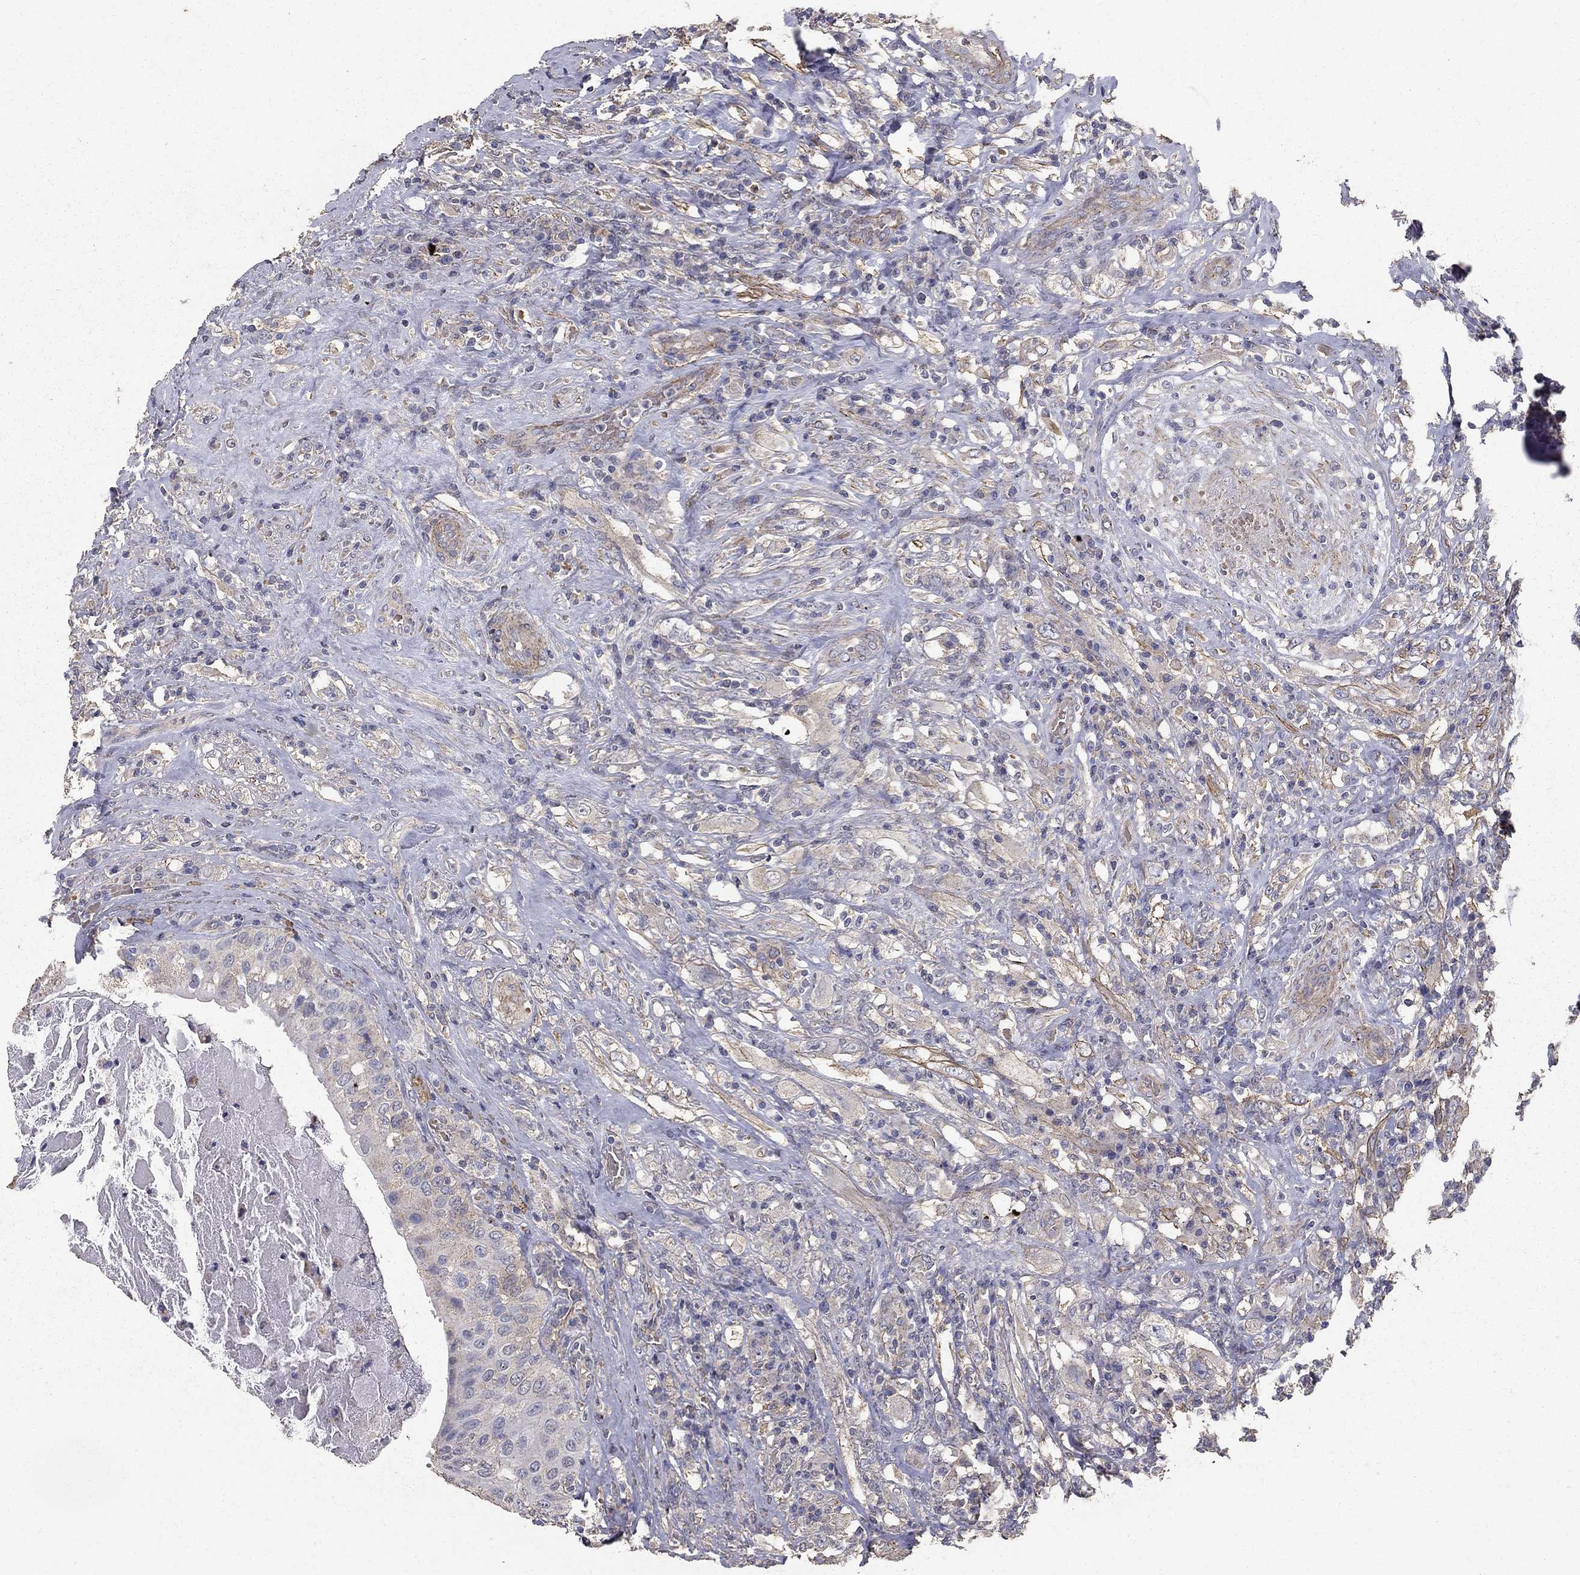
{"staining": {"intensity": "moderate", "quantity": "25%-75%", "location": "cytoplasmic/membranous"}, "tissue": "testis cancer", "cell_type": "Tumor cells", "image_type": "cancer", "snomed": [{"axis": "morphology", "description": "Necrosis, NOS"}, {"axis": "morphology", "description": "Carcinoma, Embryonal, NOS"}, {"axis": "topography", "description": "Testis"}], "caption": "Immunohistochemical staining of testis embryonal carcinoma displays moderate cytoplasmic/membranous protein expression in about 25%-75% of tumor cells. The staining was performed using DAB, with brown indicating positive protein expression. Nuclei are stained blue with hematoxylin.", "gene": "MPP2", "patient": {"sex": "male", "age": 19}}